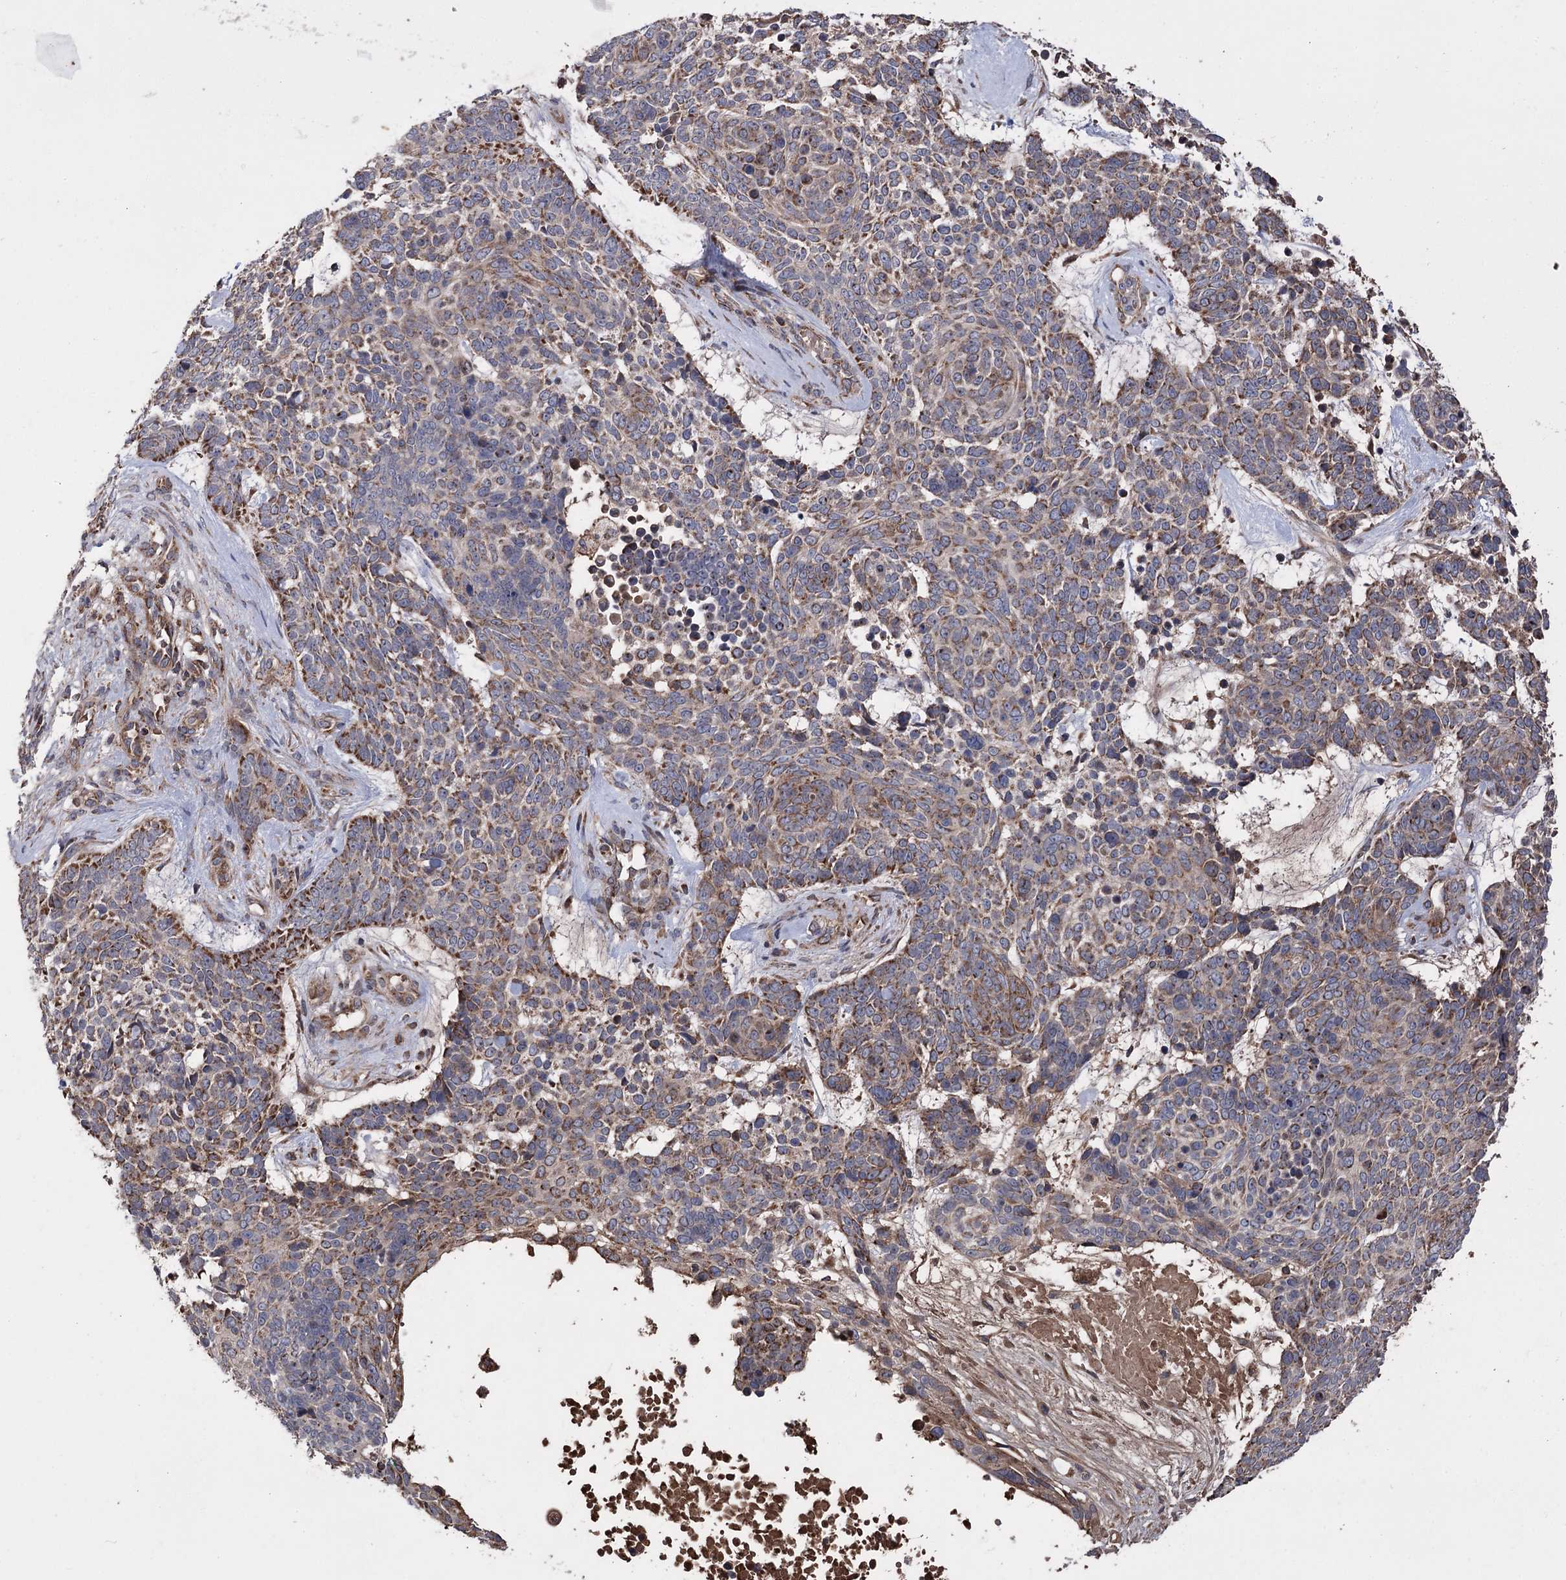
{"staining": {"intensity": "strong", "quantity": "25%-75%", "location": "cytoplasmic/membranous"}, "tissue": "skin cancer", "cell_type": "Tumor cells", "image_type": "cancer", "snomed": [{"axis": "morphology", "description": "Basal cell carcinoma"}, {"axis": "topography", "description": "Skin"}], "caption": "High-magnification brightfield microscopy of basal cell carcinoma (skin) stained with DAB (brown) and counterstained with hematoxylin (blue). tumor cells exhibit strong cytoplasmic/membranous staining is appreciated in approximately25%-75% of cells.", "gene": "RASSF3", "patient": {"sex": "female", "age": 81}}